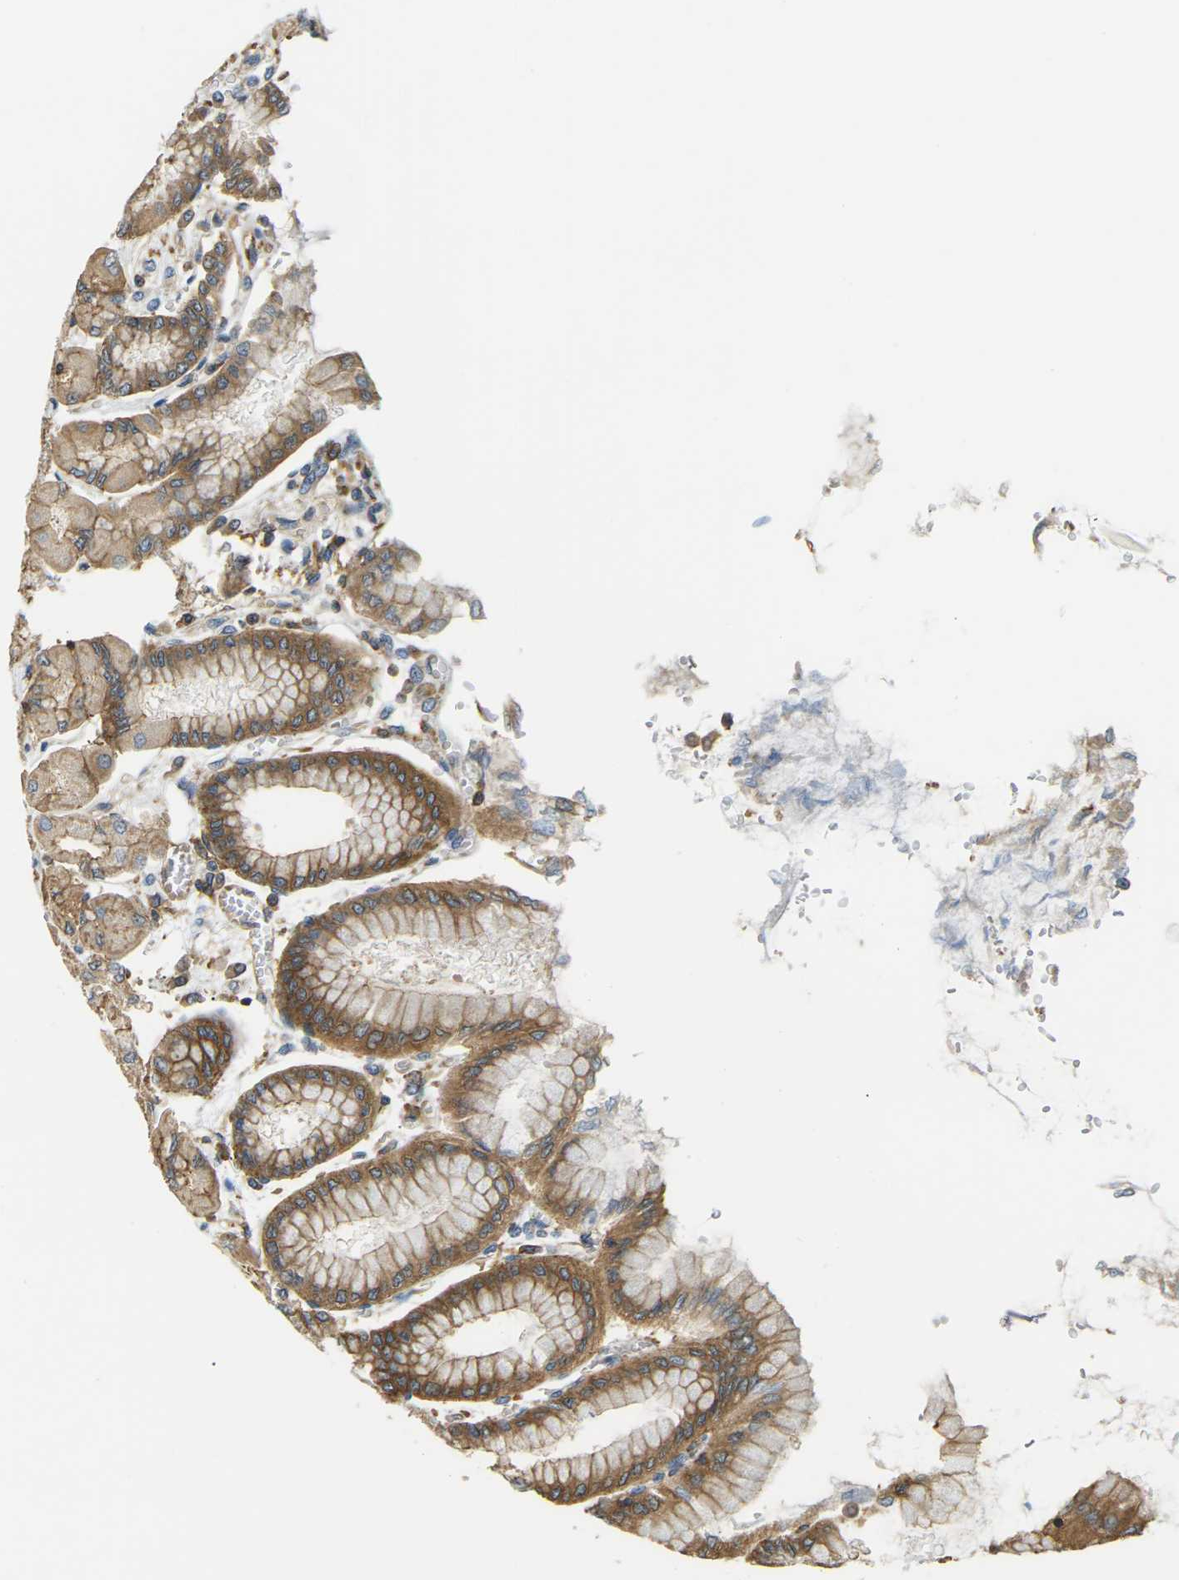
{"staining": {"intensity": "moderate", "quantity": ">75%", "location": "cytoplasmic/membranous"}, "tissue": "stomach", "cell_type": "Glandular cells", "image_type": "normal", "snomed": [{"axis": "morphology", "description": "Normal tissue, NOS"}, {"axis": "topography", "description": "Stomach, upper"}], "caption": "IHC histopathology image of benign stomach stained for a protein (brown), which shows medium levels of moderate cytoplasmic/membranous positivity in about >75% of glandular cells.", "gene": "IQGAP1", "patient": {"sex": "female", "age": 56}}